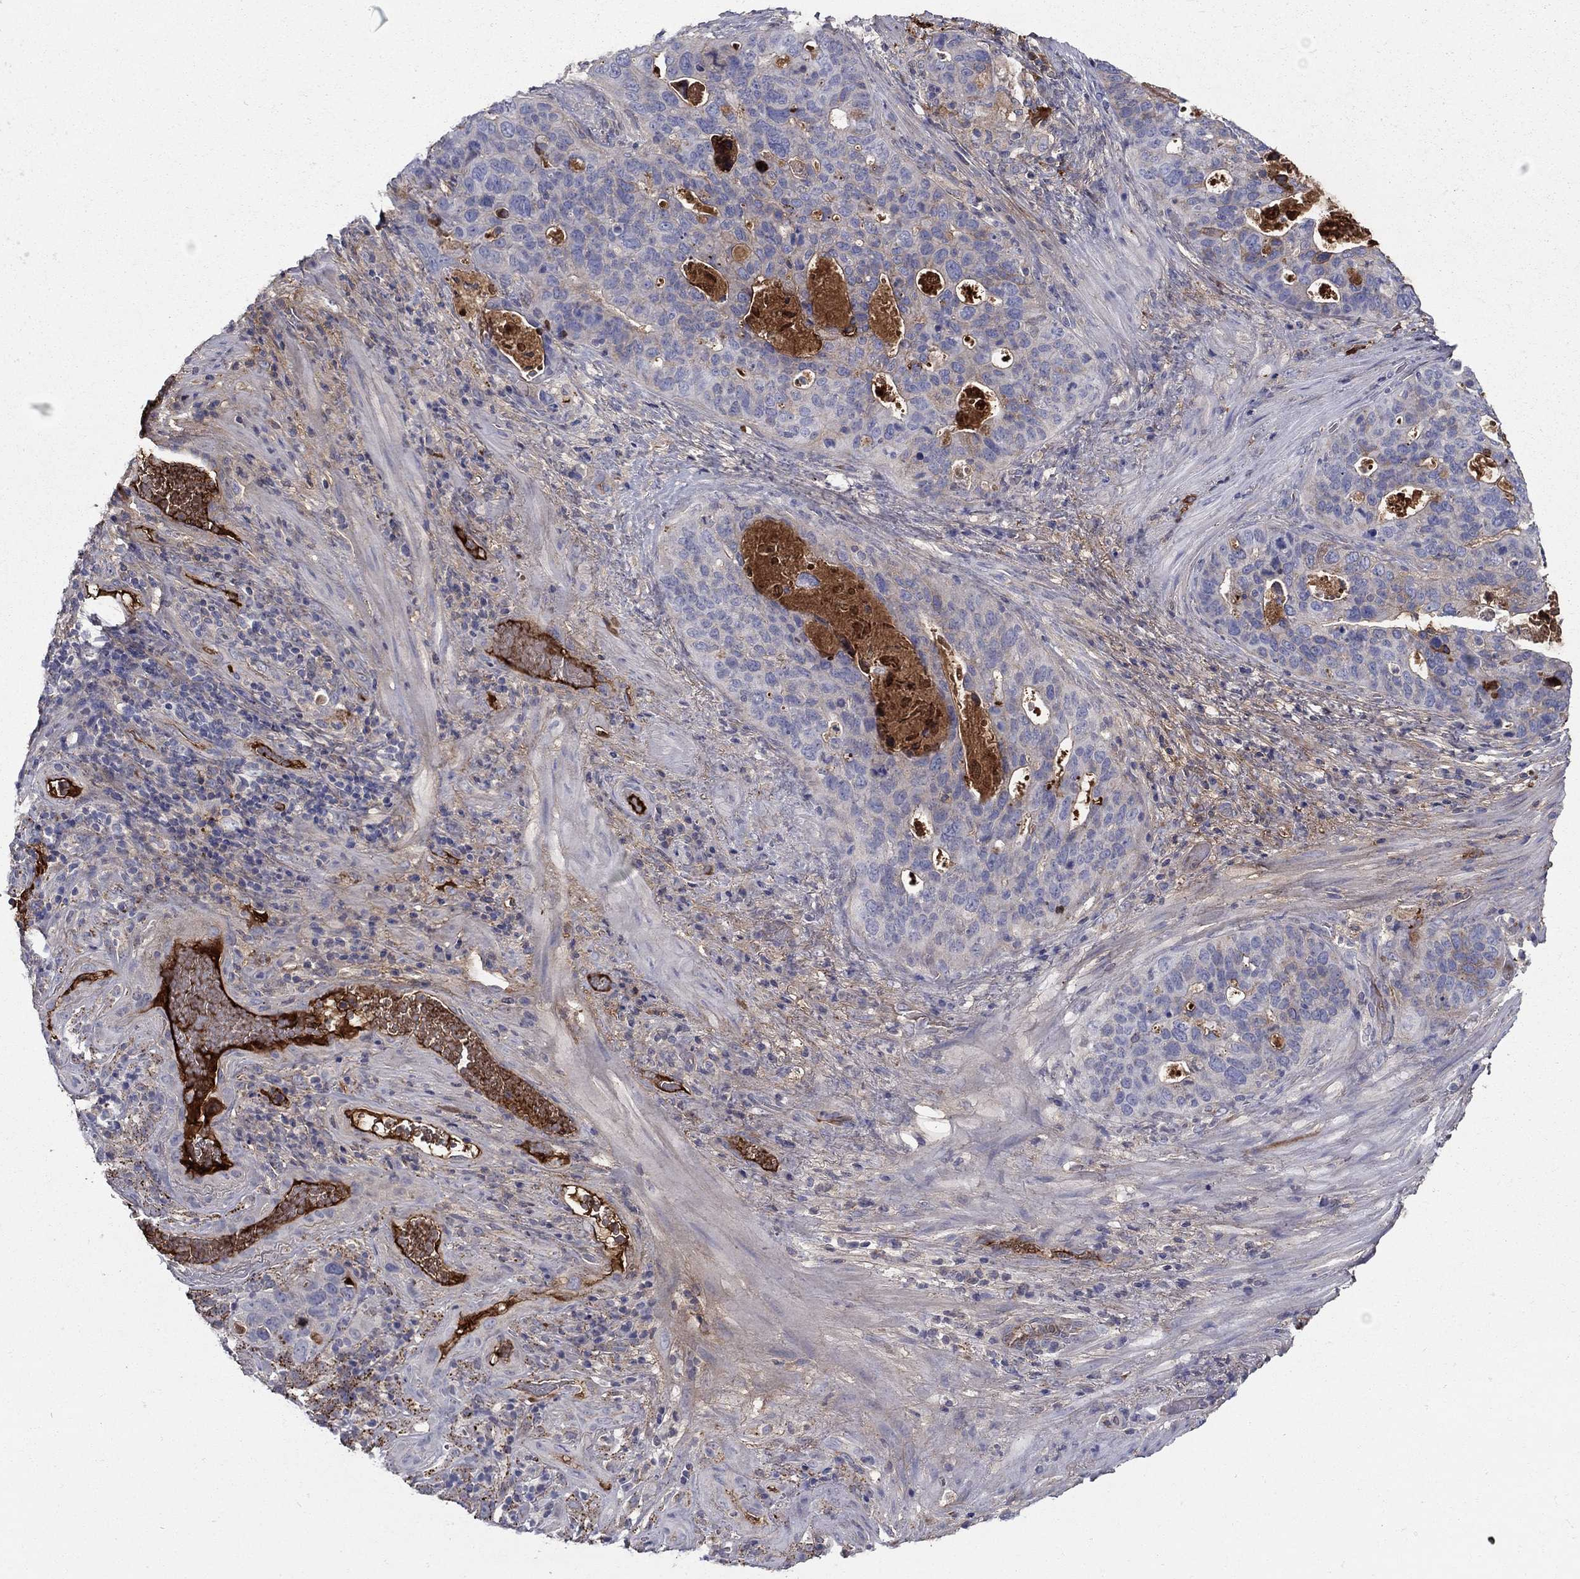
{"staining": {"intensity": "negative", "quantity": "none", "location": "none"}, "tissue": "stomach cancer", "cell_type": "Tumor cells", "image_type": "cancer", "snomed": [{"axis": "morphology", "description": "Adenocarcinoma, NOS"}, {"axis": "topography", "description": "Stomach"}], "caption": "Adenocarcinoma (stomach) was stained to show a protein in brown. There is no significant staining in tumor cells.", "gene": "HPX", "patient": {"sex": "male", "age": 54}}